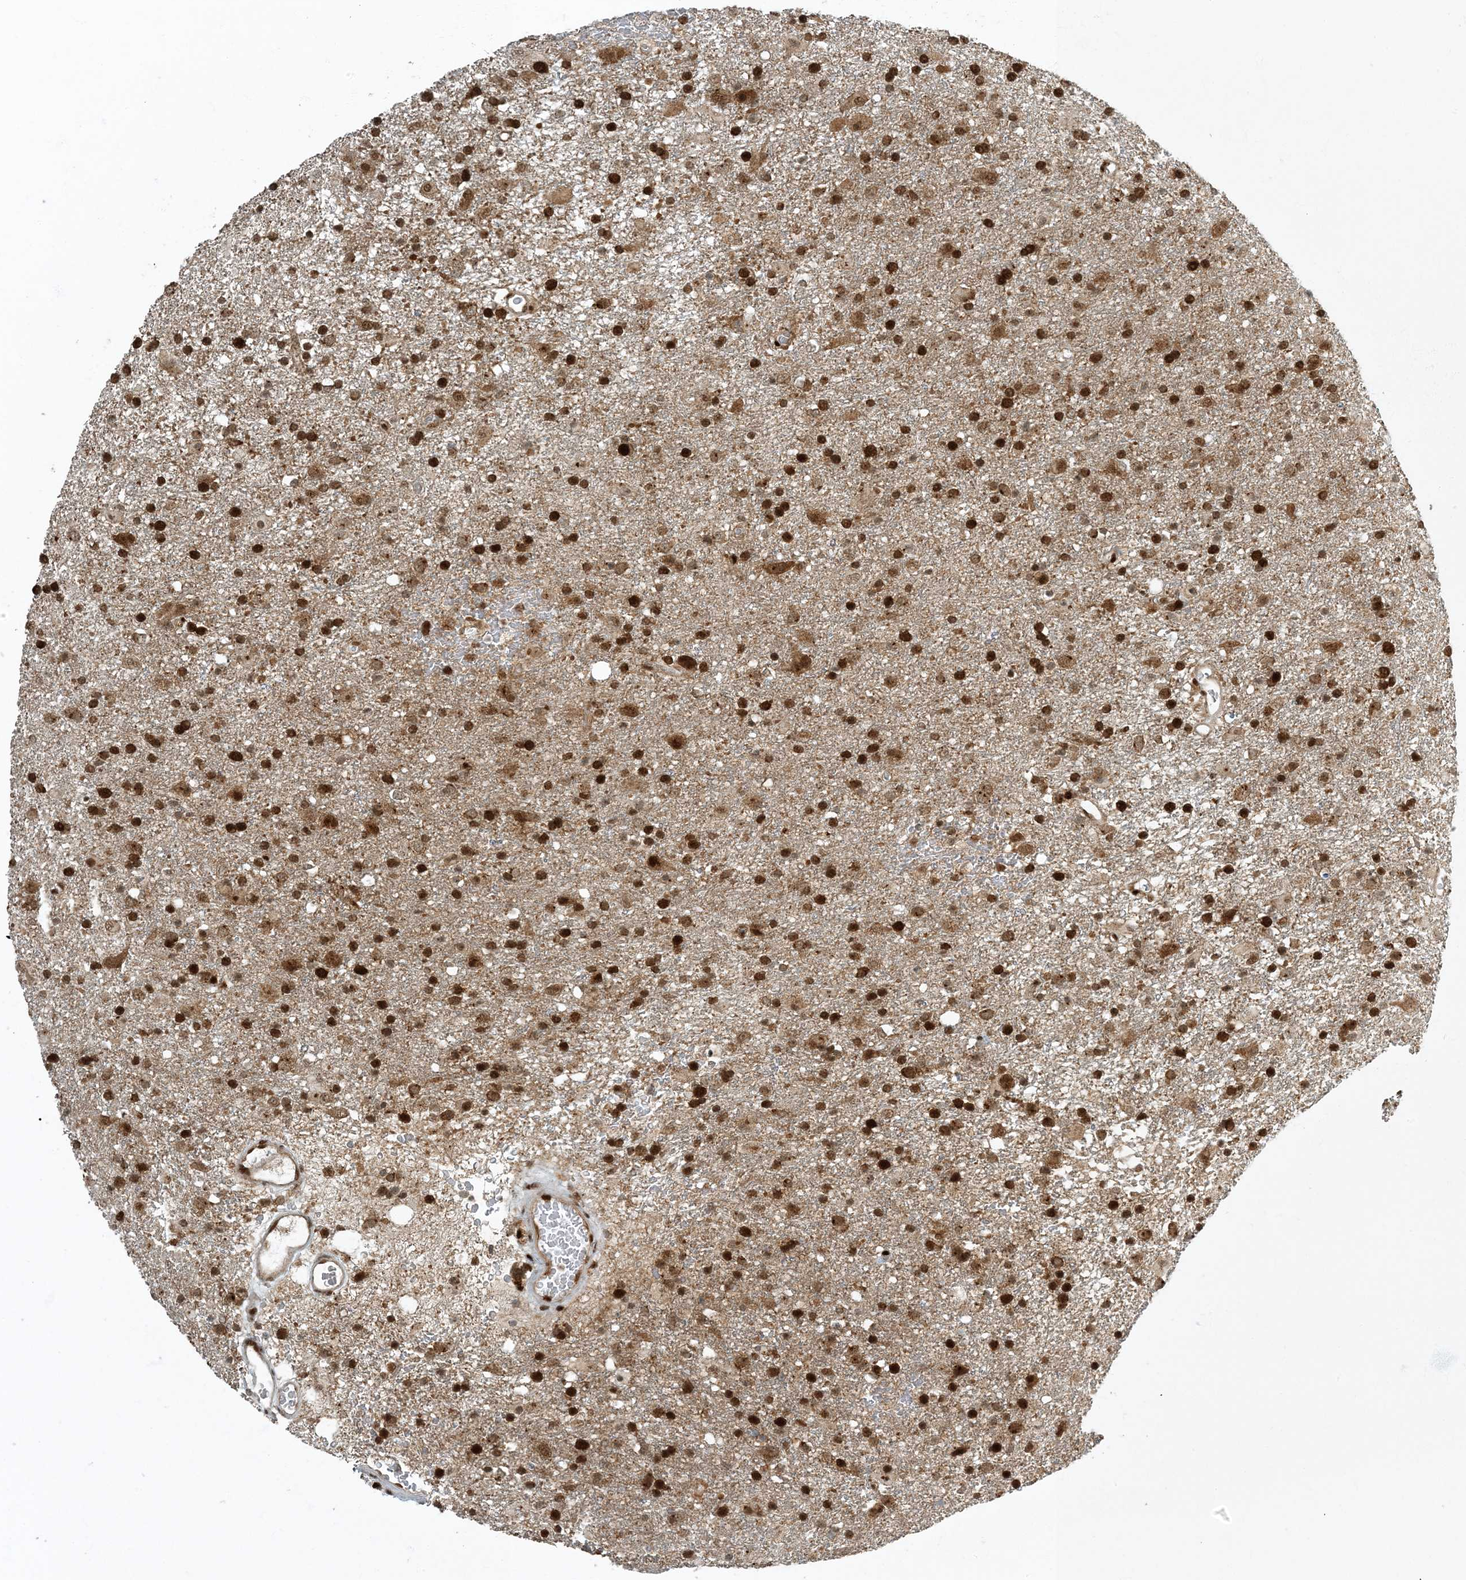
{"staining": {"intensity": "strong", "quantity": ">75%", "location": "nuclear"}, "tissue": "glioma", "cell_type": "Tumor cells", "image_type": "cancer", "snomed": [{"axis": "morphology", "description": "Glioma, malignant, Low grade"}, {"axis": "topography", "description": "Brain"}], "caption": "The photomicrograph demonstrates staining of low-grade glioma (malignant), revealing strong nuclear protein staining (brown color) within tumor cells. (Brightfield microscopy of DAB IHC at high magnification).", "gene": "MBD1", "patient": {"sex": "male", "age": 65}}